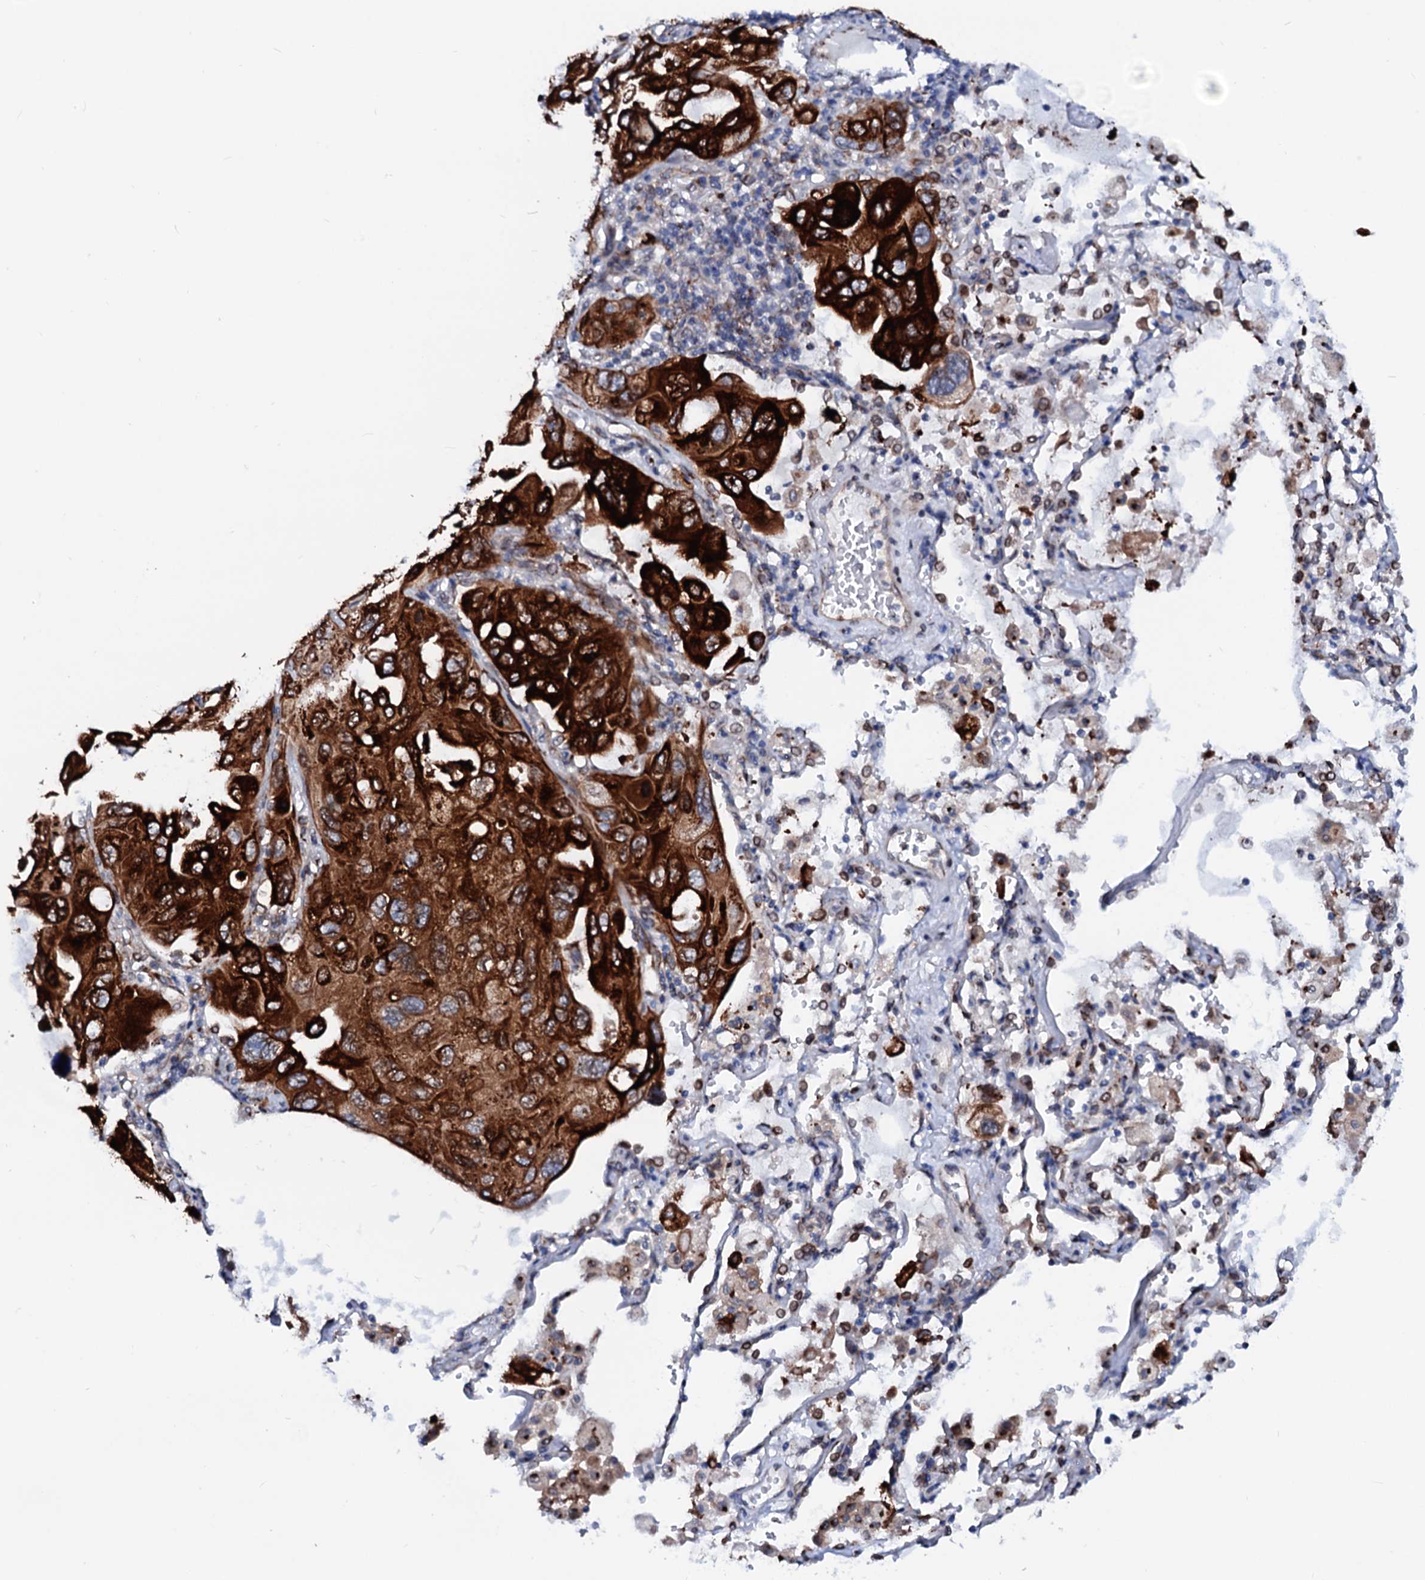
{"staining": {"intensity": "strong", "quantity": ">75%", "location": "cytoplasmic/membranous"}, "tissue": "lung cancer", "cell_type": "Tumor cells", "image_type": "cancer", "snomed": [{"axis": "morphology", "description": "Squamous cell carcinoma, NOS"}, {"axis": "topography", "description": "Lung"}], "caption": "An image of human lung squamous cell carcinoma stained for a protein shows strong cytoplasmic/membranous brown staining in tumor cells.", "gene": "TMCO3", "patient": {"sex": "female", "age": 73}}